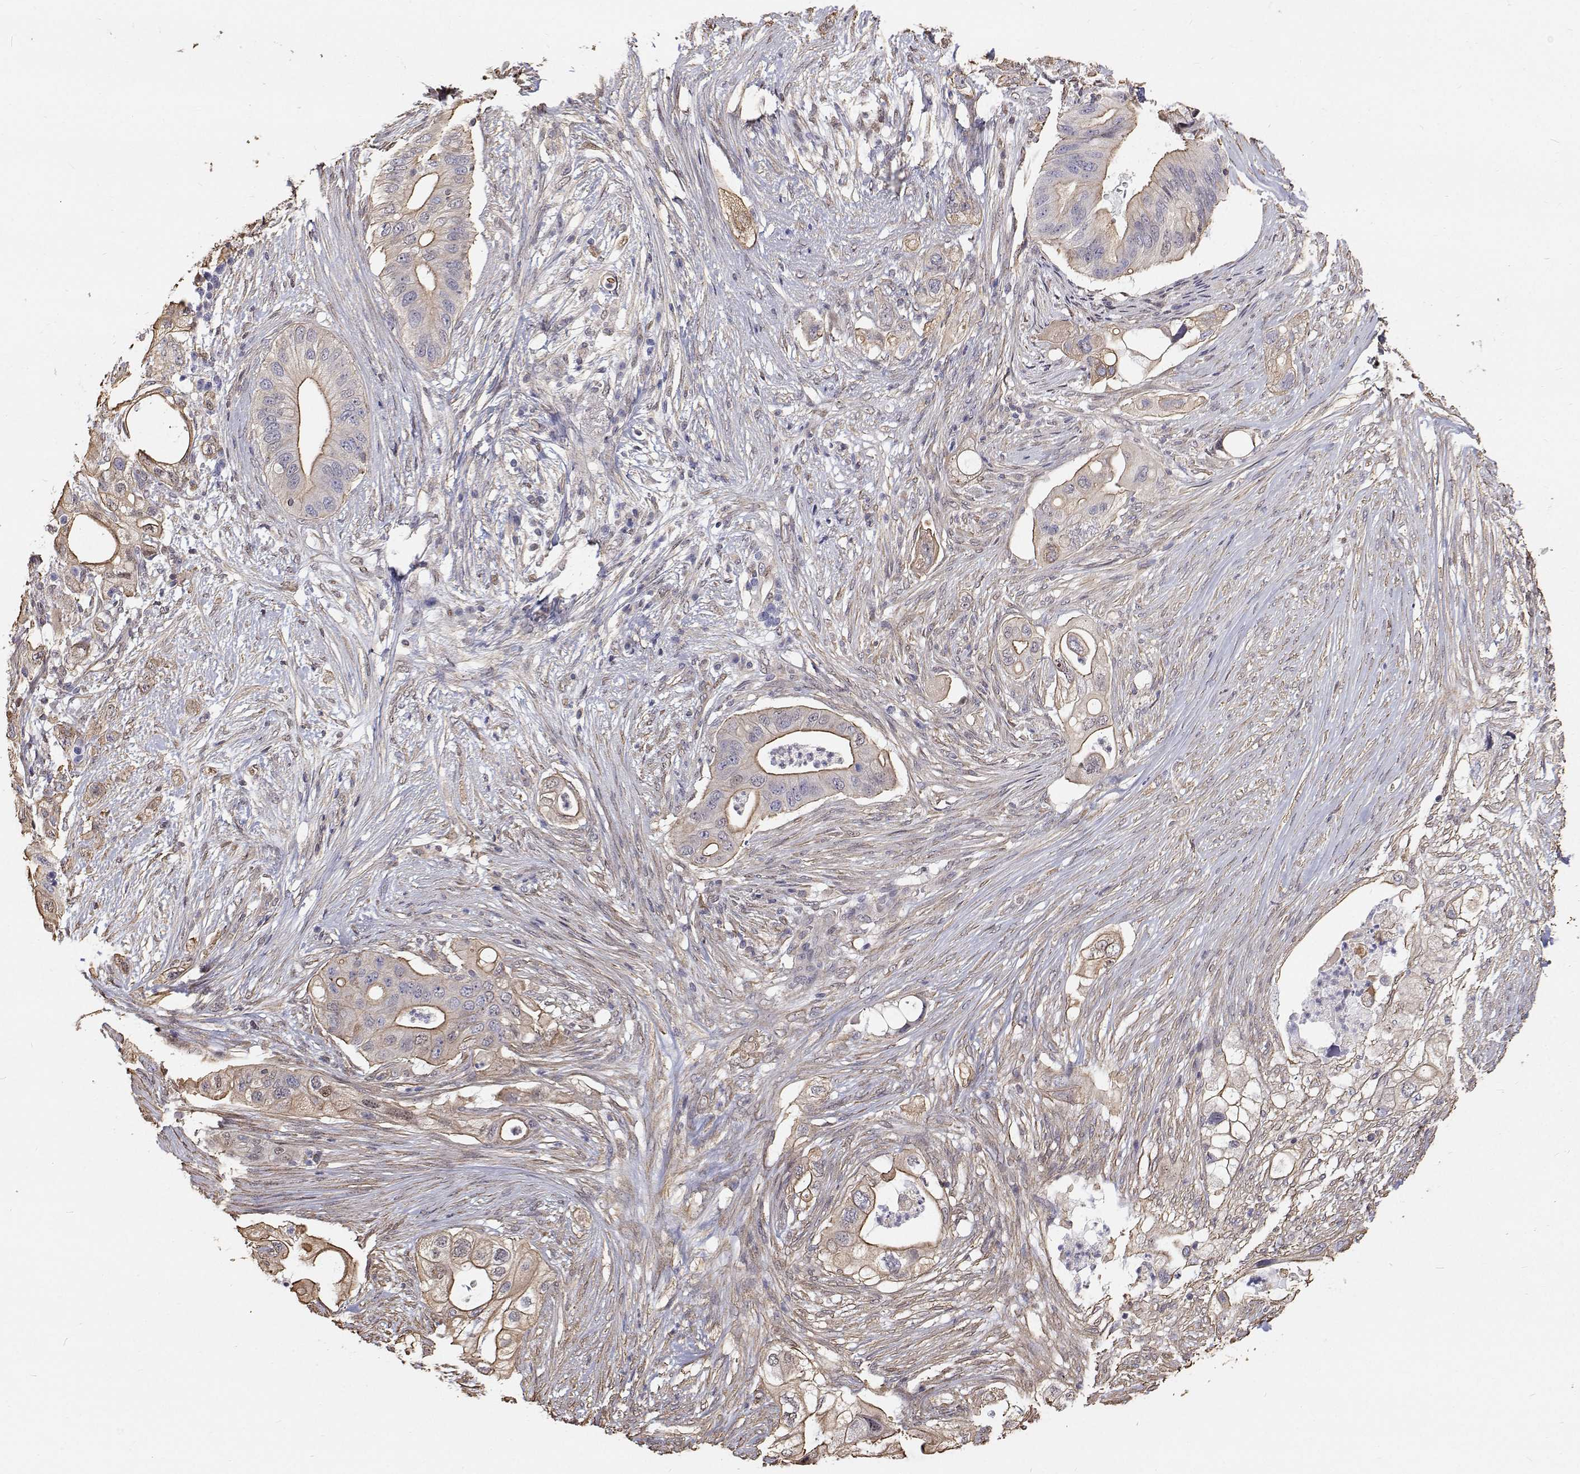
{"staining": {"intensity": "weak", "quantity": "25%-75%", "location": "cytoplasmic/membranous"}, "tissue": "pancreatic cancer", "cell_type": "Tumor cells", "image_type": "cancer", "snomed": [{"axis": "morphology", "description": "Adenocarcinoma, NOS"}, {"axis": "topography", "description": "Pancreas"}], "caption": "About 25%-75% of tumor cells in human adenocarcinoma (pancreatic) exhibit weak cytoplasmic/membranous protein expression as visualized by brown immunohistochemical staining.", "gene": "GSDMA", "patient": {"sex": "female", "age": 72}}